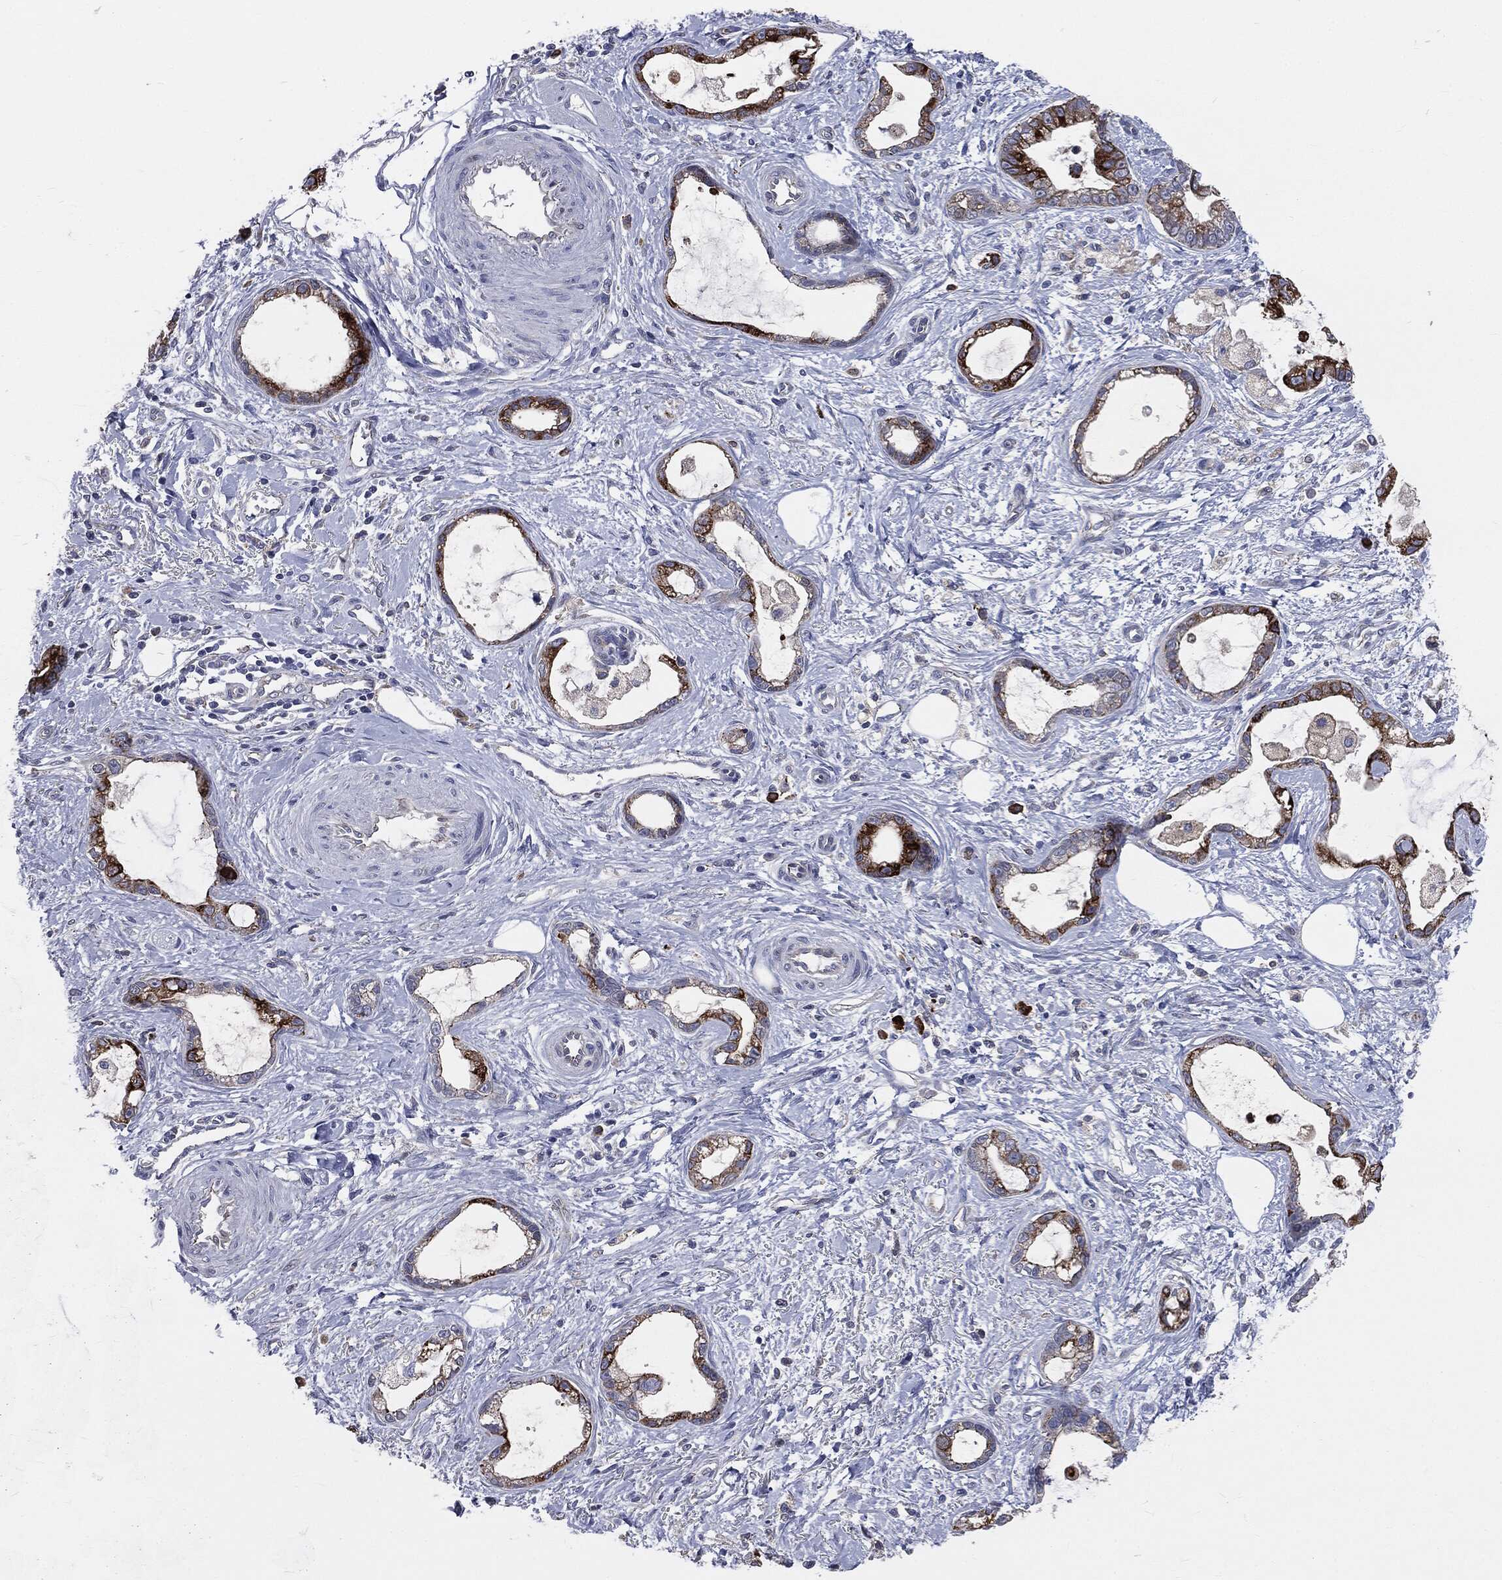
{"staining": {"intensity": "strong", "quantity": ">75%", "location": "cytoplasmic/membranous"}, "tissue": "stomach cancer", "cell_type": "Tumor cells", "image_type": "cancer", "snomed": [{"axis": "morphology", "description": "Adenocarcinoma, NOS"}, {"axis": "topography", "description": "Stomach"}], "caption": "Protein staining displays strong cytoplasmic/membranous positivity in approximately >75% of tumor cells in stomach cancer. (DAB (3,3'-diaminobenzidine) IHC with brightfield microscopy, high magnification).", "gene": "PTGS2", "patient": {"sex": "male", "age": 55}}